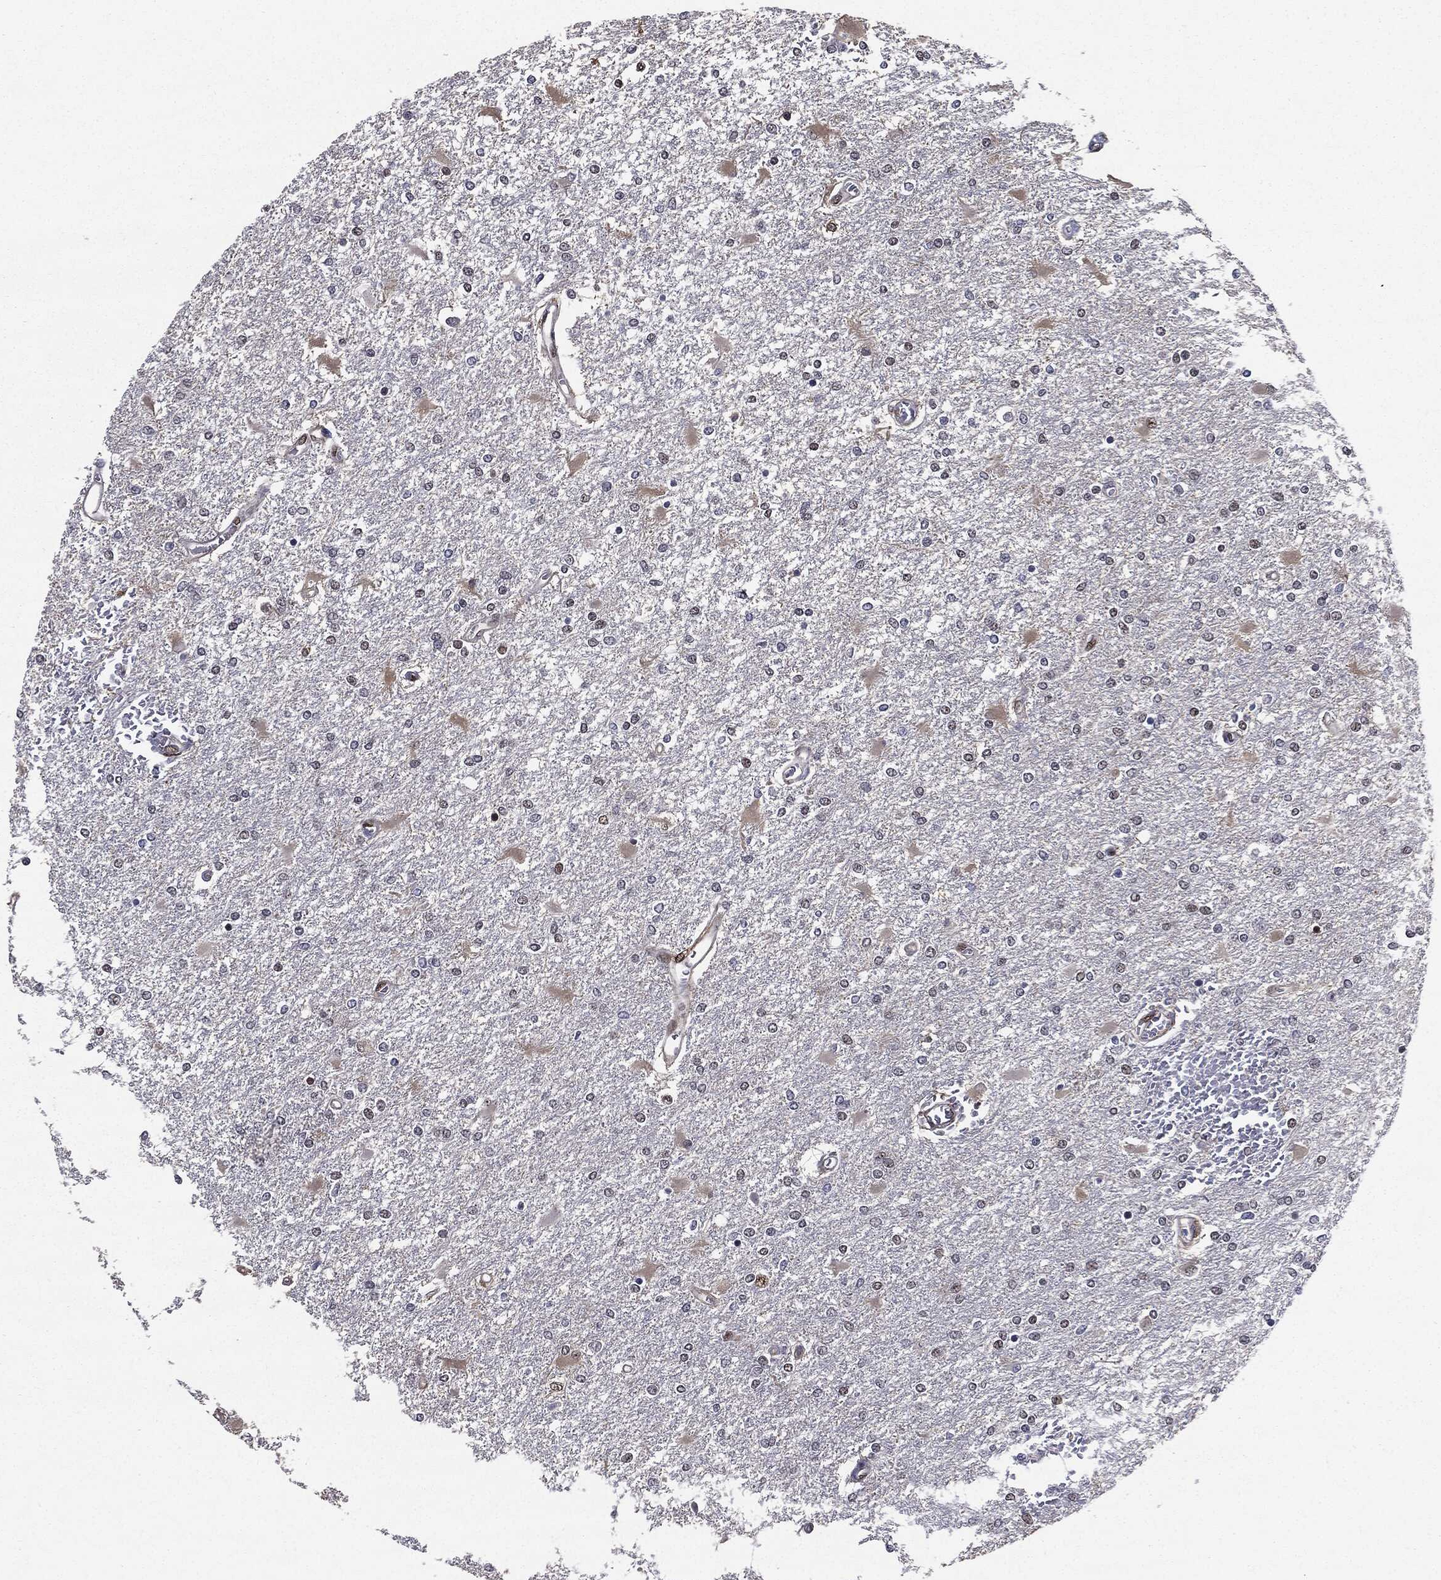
{"staining": {"intensity": "negative", "quantity": "none", "location": "none"}, "tissue": "glioma", "cell_type": "Tumor cells", "image_type": "cancer", "snomed": [{"axis": "morphology", "description": "Glioma, malignant, High grade"}, {"axis": "topography", "description": "Cerebral cortex"}], "caption": "Tumor cells are negative for protein expression in human malignant glioma (high-grade).", "gene": "JUN", "patient": {"sex": "male", "age": 79}}